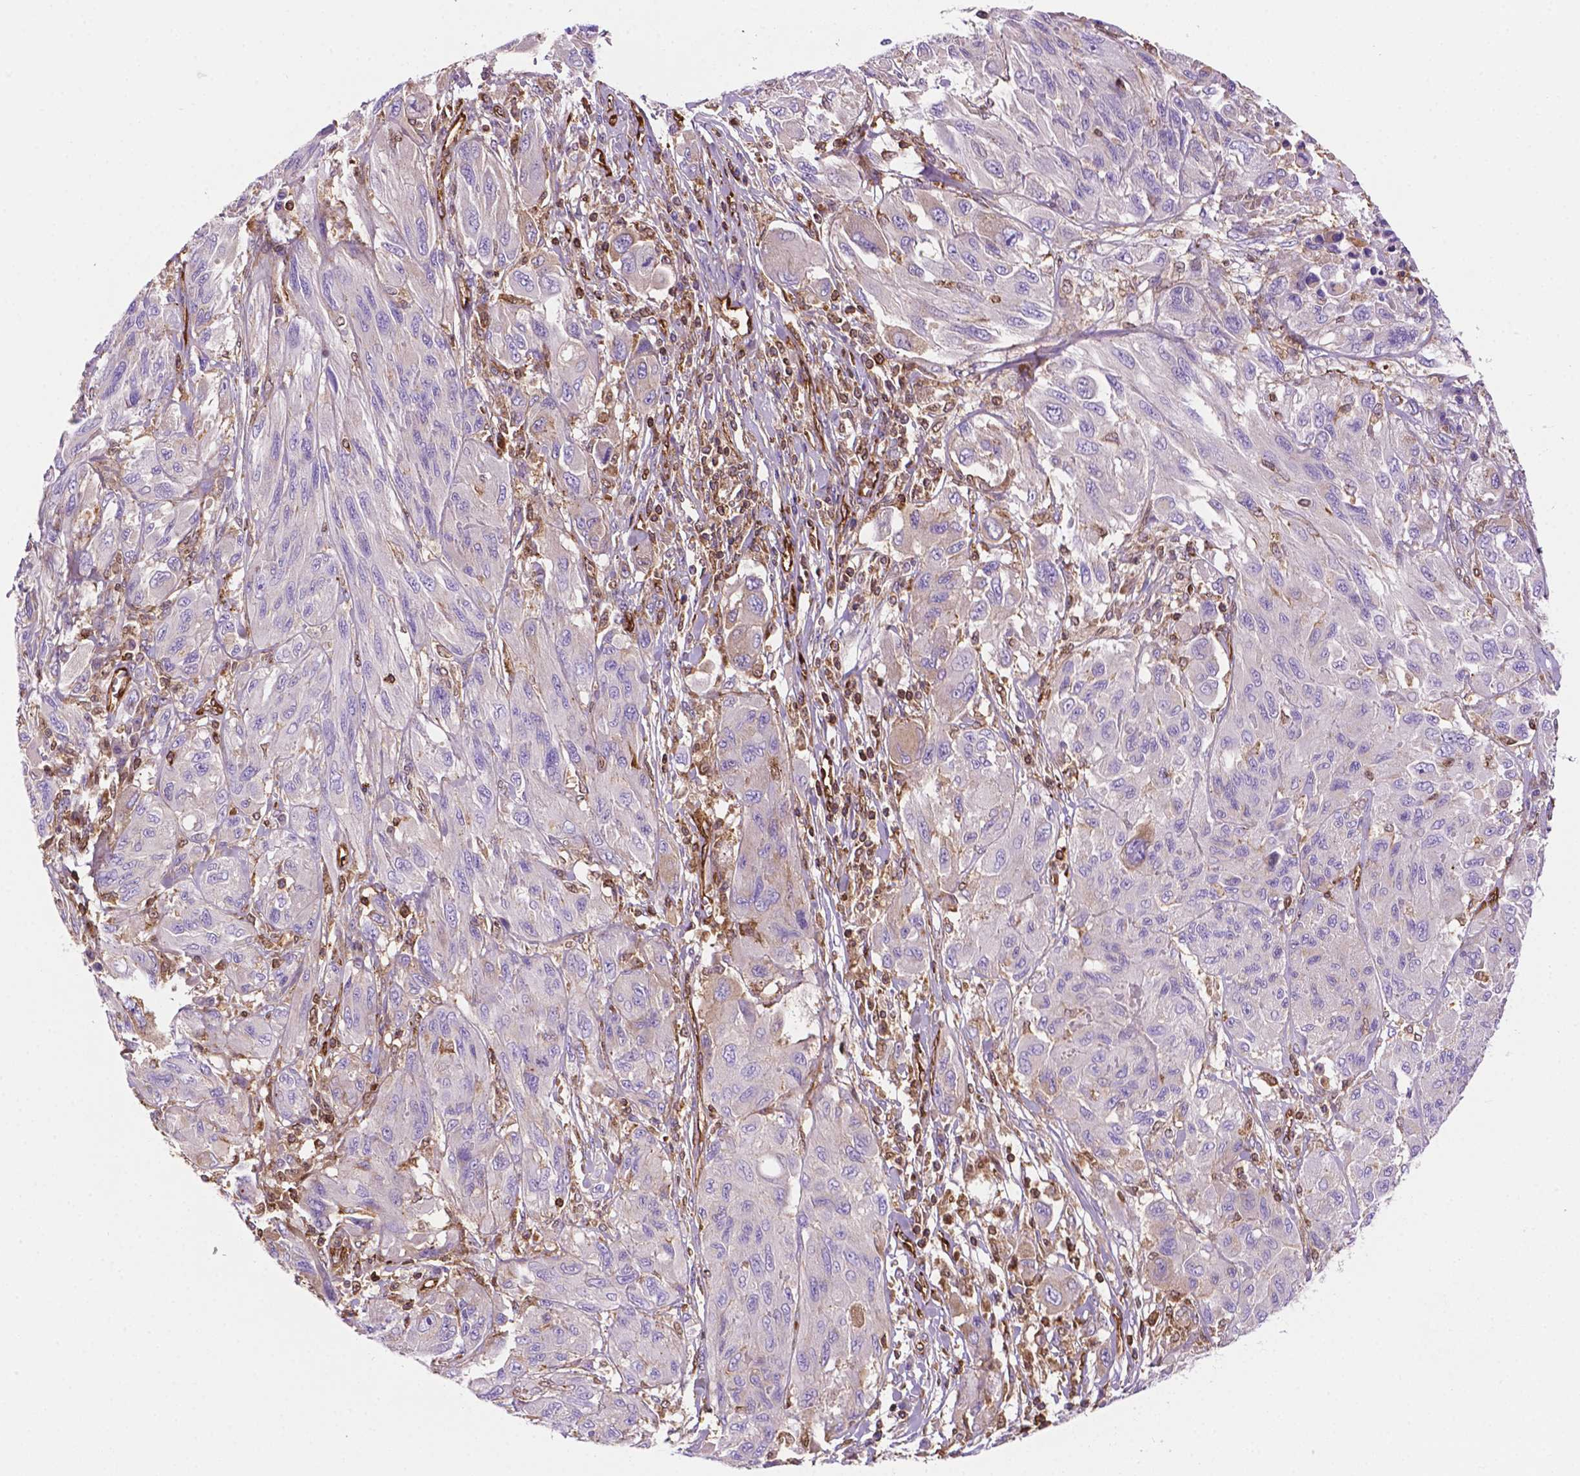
{"staining": {"intensity": "negative", "quantity": "none", "location": "none"}, "tissue": "melanoma", "cell_type": "Tumor cells", "image_type": "cancer", "snomed": [{"axis": "morphology", "description": "Malignant melanoma, NOS"}, {"axis": "topography", "description": "Skin"}], "caption": "This image is of malignant melanoma stained with immunohistochemistry to label a protein in brown with the nuclei are counter-stained blue. There is no expression in tumor cells.", "gene": "DCN", "patient": {"sex": "female", "age": 91}}